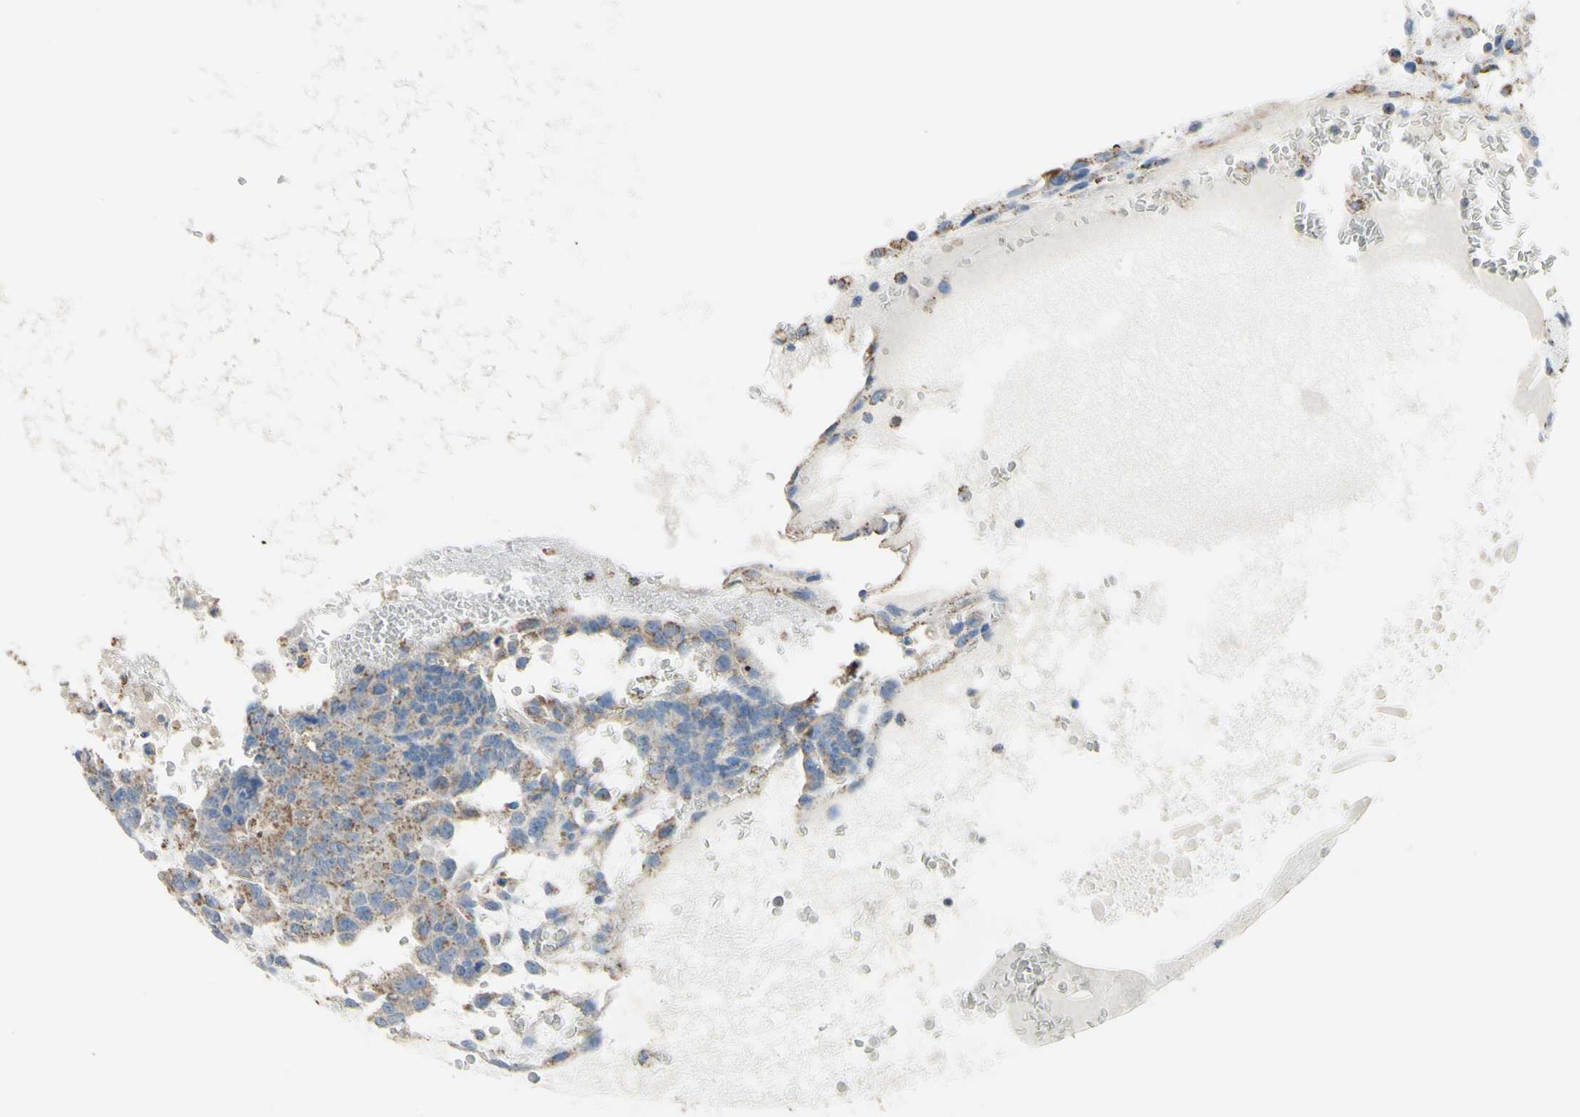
{"staining": {"intensity": "weak", "quantity": ">75%", "location": "cytoplasmic/membranous"}, "tissue": "testis cancer", "cell_type": "Tumor cells", "image_type": "cancer", "snomed": [{"axis": "morphology", "description": "Seminoma, NOS"}, {"axis": "morphology", "description": "Carcinoma, Embryonal, NOS"}, {"axis": "topography", "description": "Testis"}], "caption": "Weak cytoplasmic/membranous protein positivity is appreciated in about >75% of tumor cells in embryonal carcinoma (testis). (brown staining indicates protein expression, while blue staining denotes nuclei).", "gene": "CMKLR2", "patient": {"sex": "male", "age": 52}}